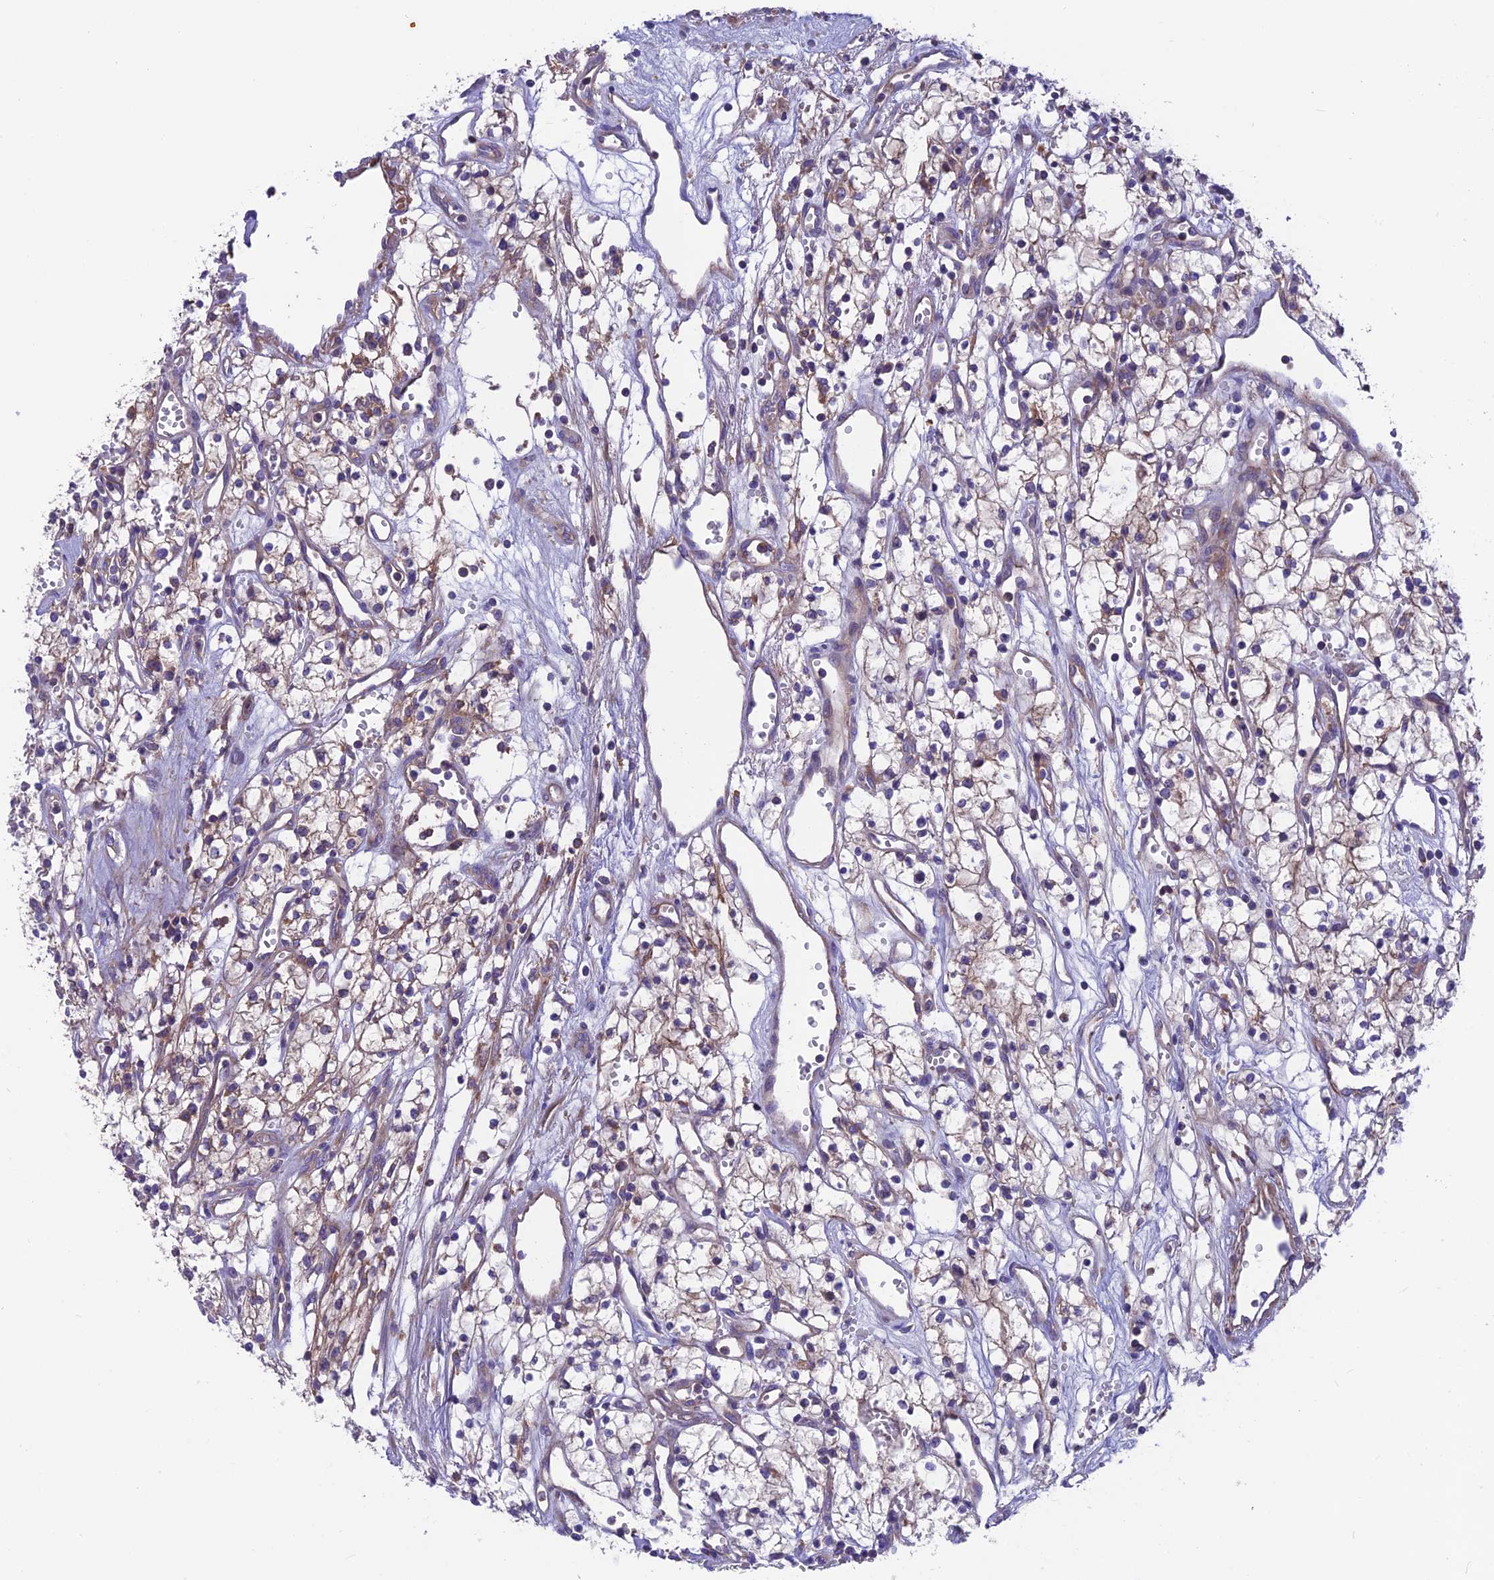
{"staining": {"intensity": "weak", "quantity": "25%-75%", "location": "cytoplasmic/membranous"}, "tissue": "renal cancer", "cell_type": "Tumor cells", "image_type": "cancer", "snomed": [{"axis": "morphology", "description": "Adenocarcinoma, NOS"}, {"axis": "topography", "description": "Kidney"}], "caption": "Immunohistochemistry micrograph of human adenocarcinoma (renal) stained for a protein (brown), which demonstrates low levels of weak cytoplasmic/membranous staining in approximately 25%-75% of tumor cells.", "gene": "VPS16", "patient": {"sex": "male", "age": 59}}